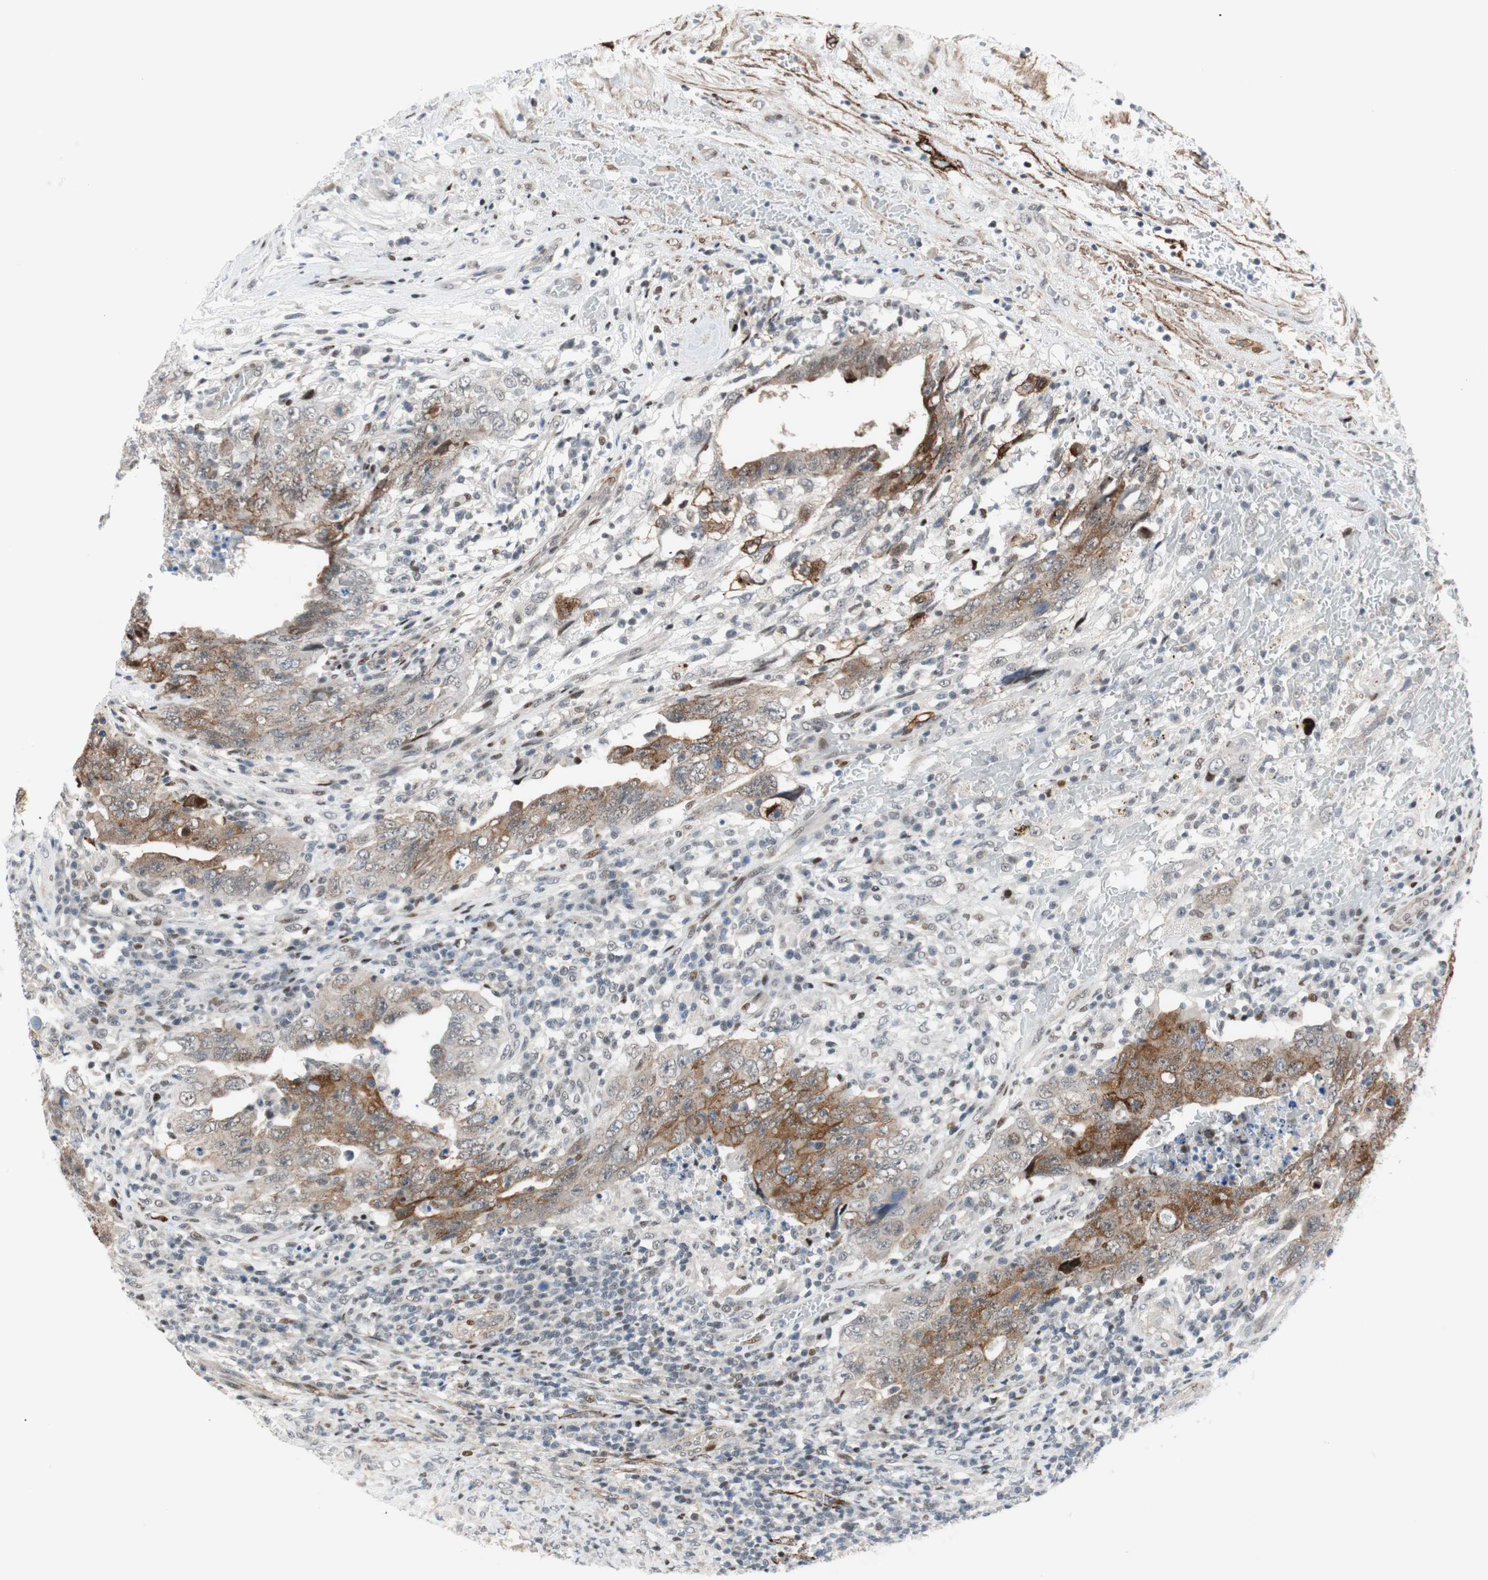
{"staining": {"intensity": "moderate", "quantity": ">75%", "location": "cytoplasmic/membranous"}, "tissue": "testis cancer", "cell_type": "Tumor cells", "image_type": "cancer", "snomed": [{"axis": "morphology", "description": "Carcinoma, Embryonal, NOS"}, {"axis": "topography", "description": "Testis"}], "caption": "Approximately >75% of tumor cells in human embryonal carcinoma (testis) display moderate cytoplasmic/membranous protein expression as visualized by brown immunohistochemical staining.", "gene": "FBXO44", "patient": {"sex": "male", "age": 26}}